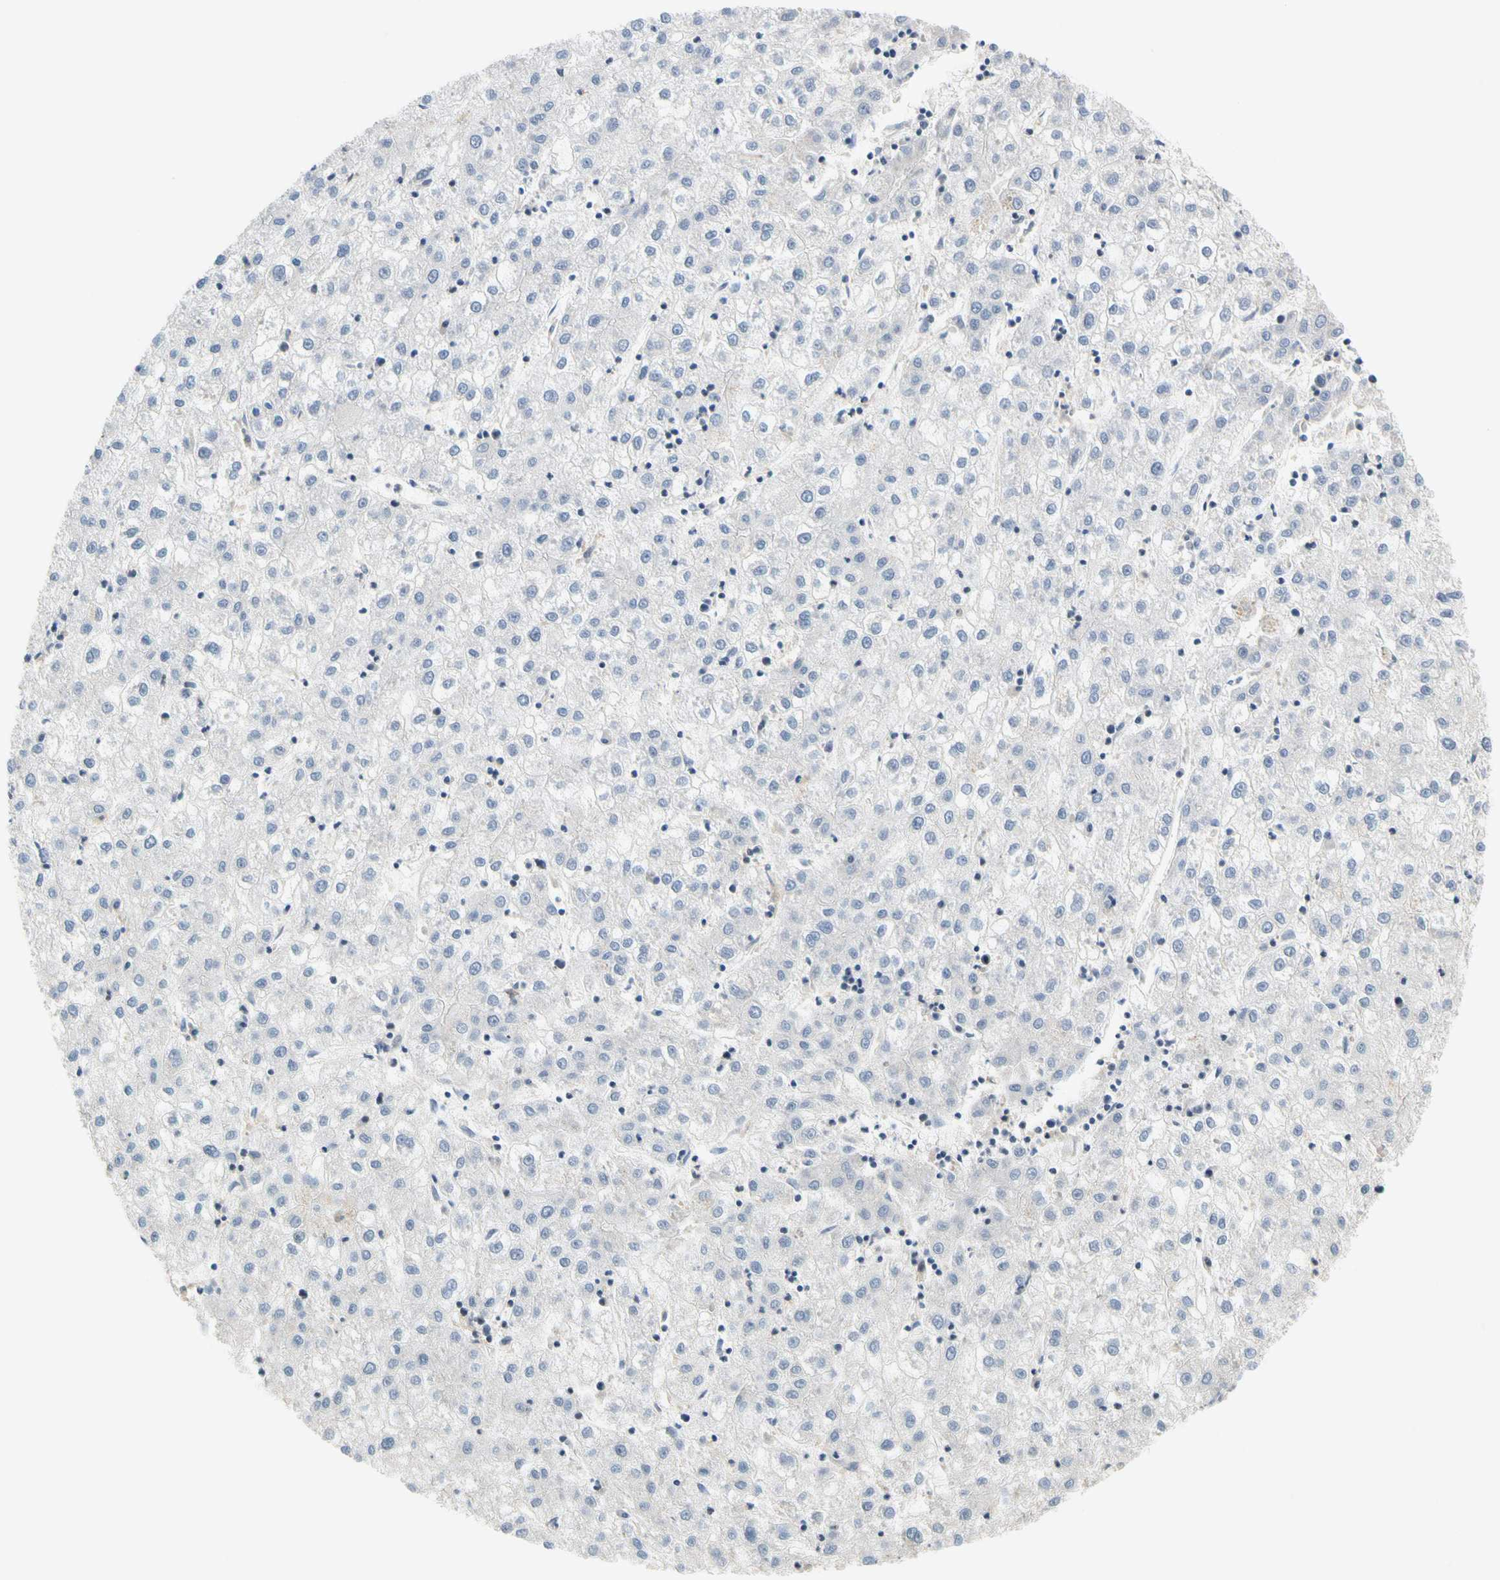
{"staining": {"intensity": "negative", "quantity": "none", "location": "none"}, "tissue": "liver cancer", "cell_type": "Tumor cells", "image_type": "cancer", "snomed": [{"axis": "morphology", "description": "Carcinoma, Hepatocellular, NOS"}, {"axis": "topography", "description": "Liver"}], "caption": "An image of human liver cancer is negative for staining in tumor cells.", "gene": "SP140", "patient": {"sex": "male", "age": 72}}